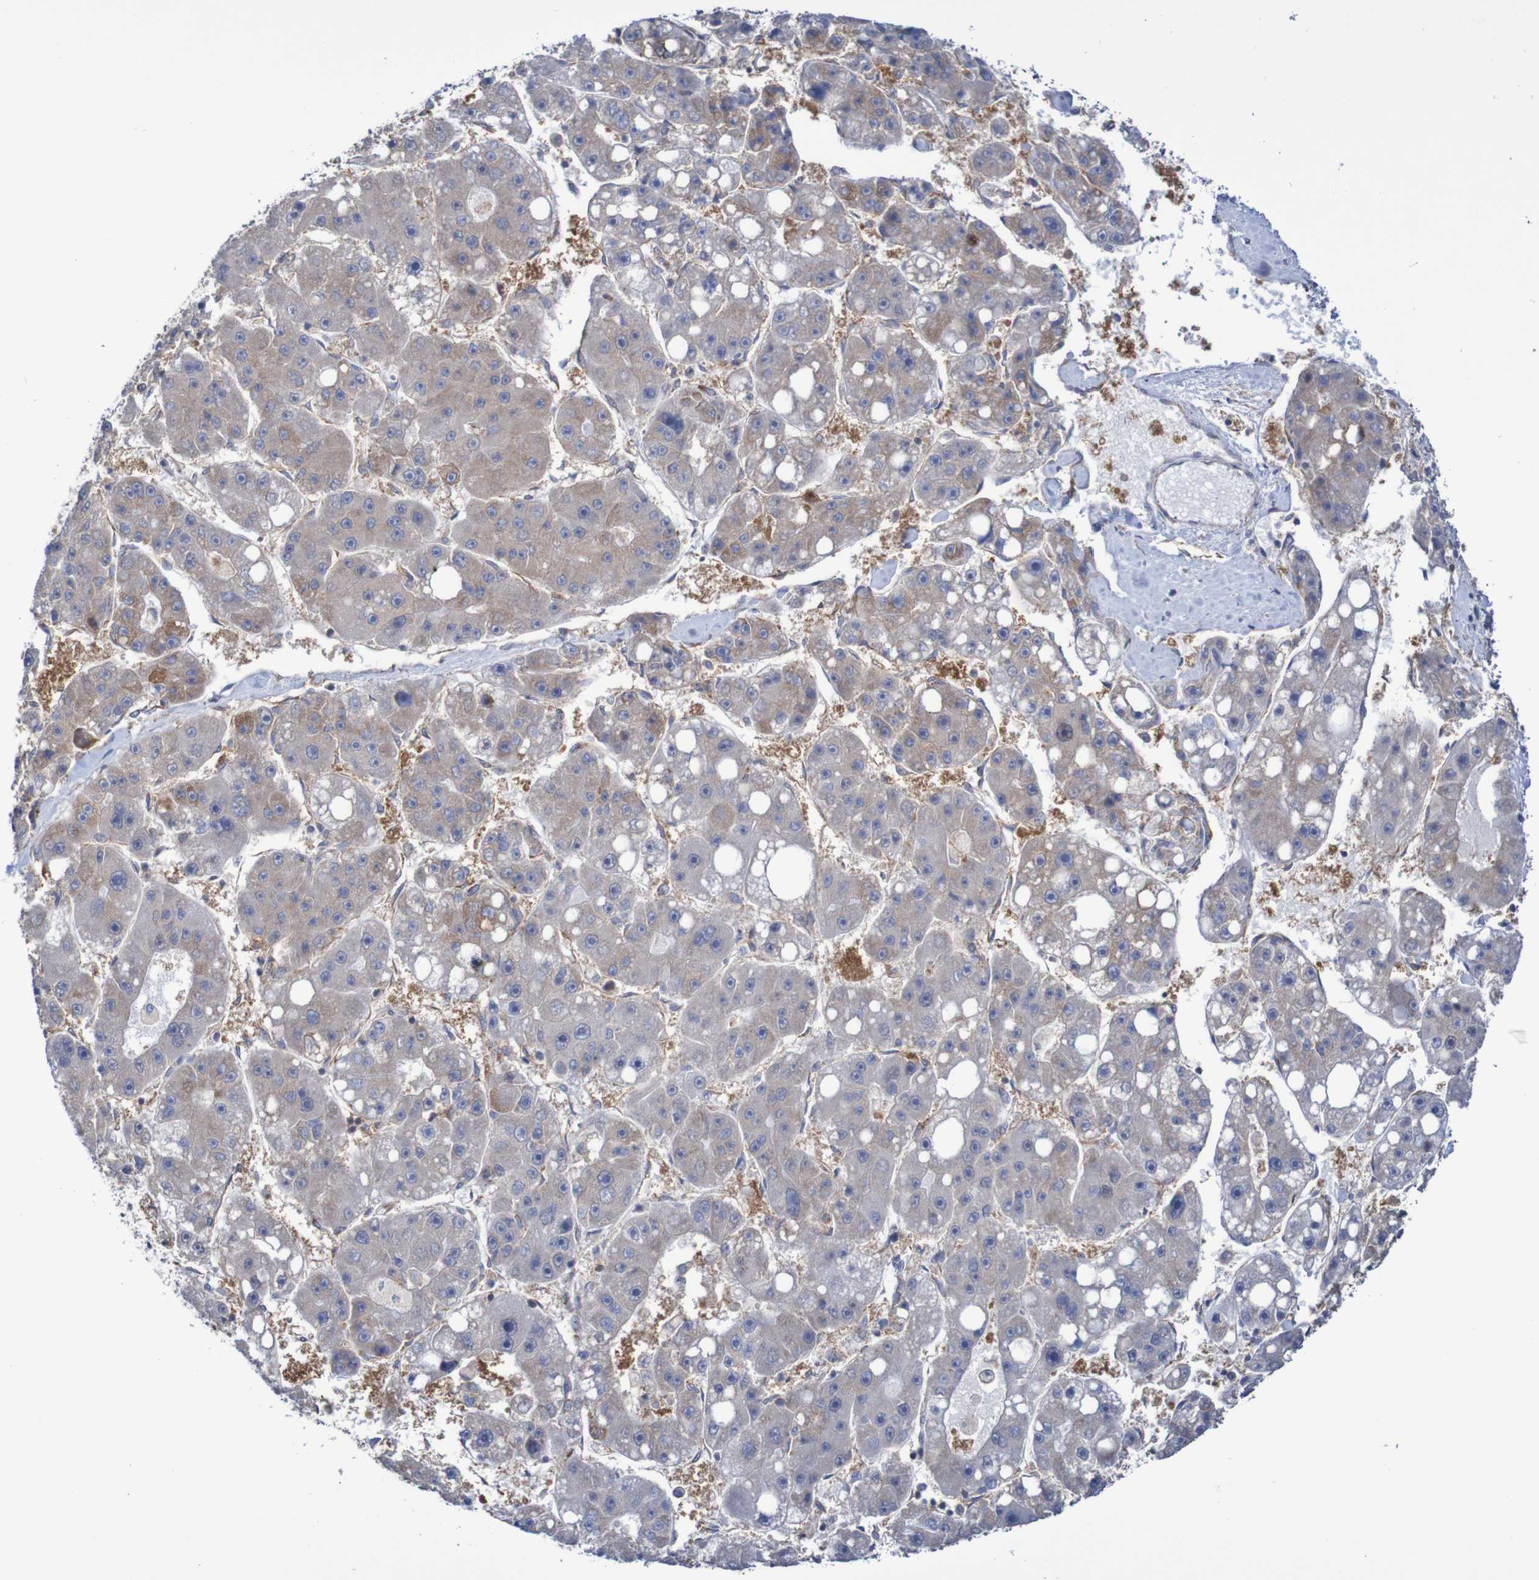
{"staining": {"intensity": "weak", "quantity": "<25%", "location": "cytoplasmic/membranous"}, "tissue": "liver cancer", "cell_type": "Tumor cells", "image_type": "cancer", "snomed": [{"axis": "morphology", "description": "Carcinoma, Hepatocellular, NOS"}, {"axis": "topography", "description": "Liver"}], "caption": "Protein analysis of liver cancer (hepatocellular carcinoma) demonstrates no significant positivity in tumor cells.", "gene": "FXR2", "patient": {"sex": "female", "age": 61}}